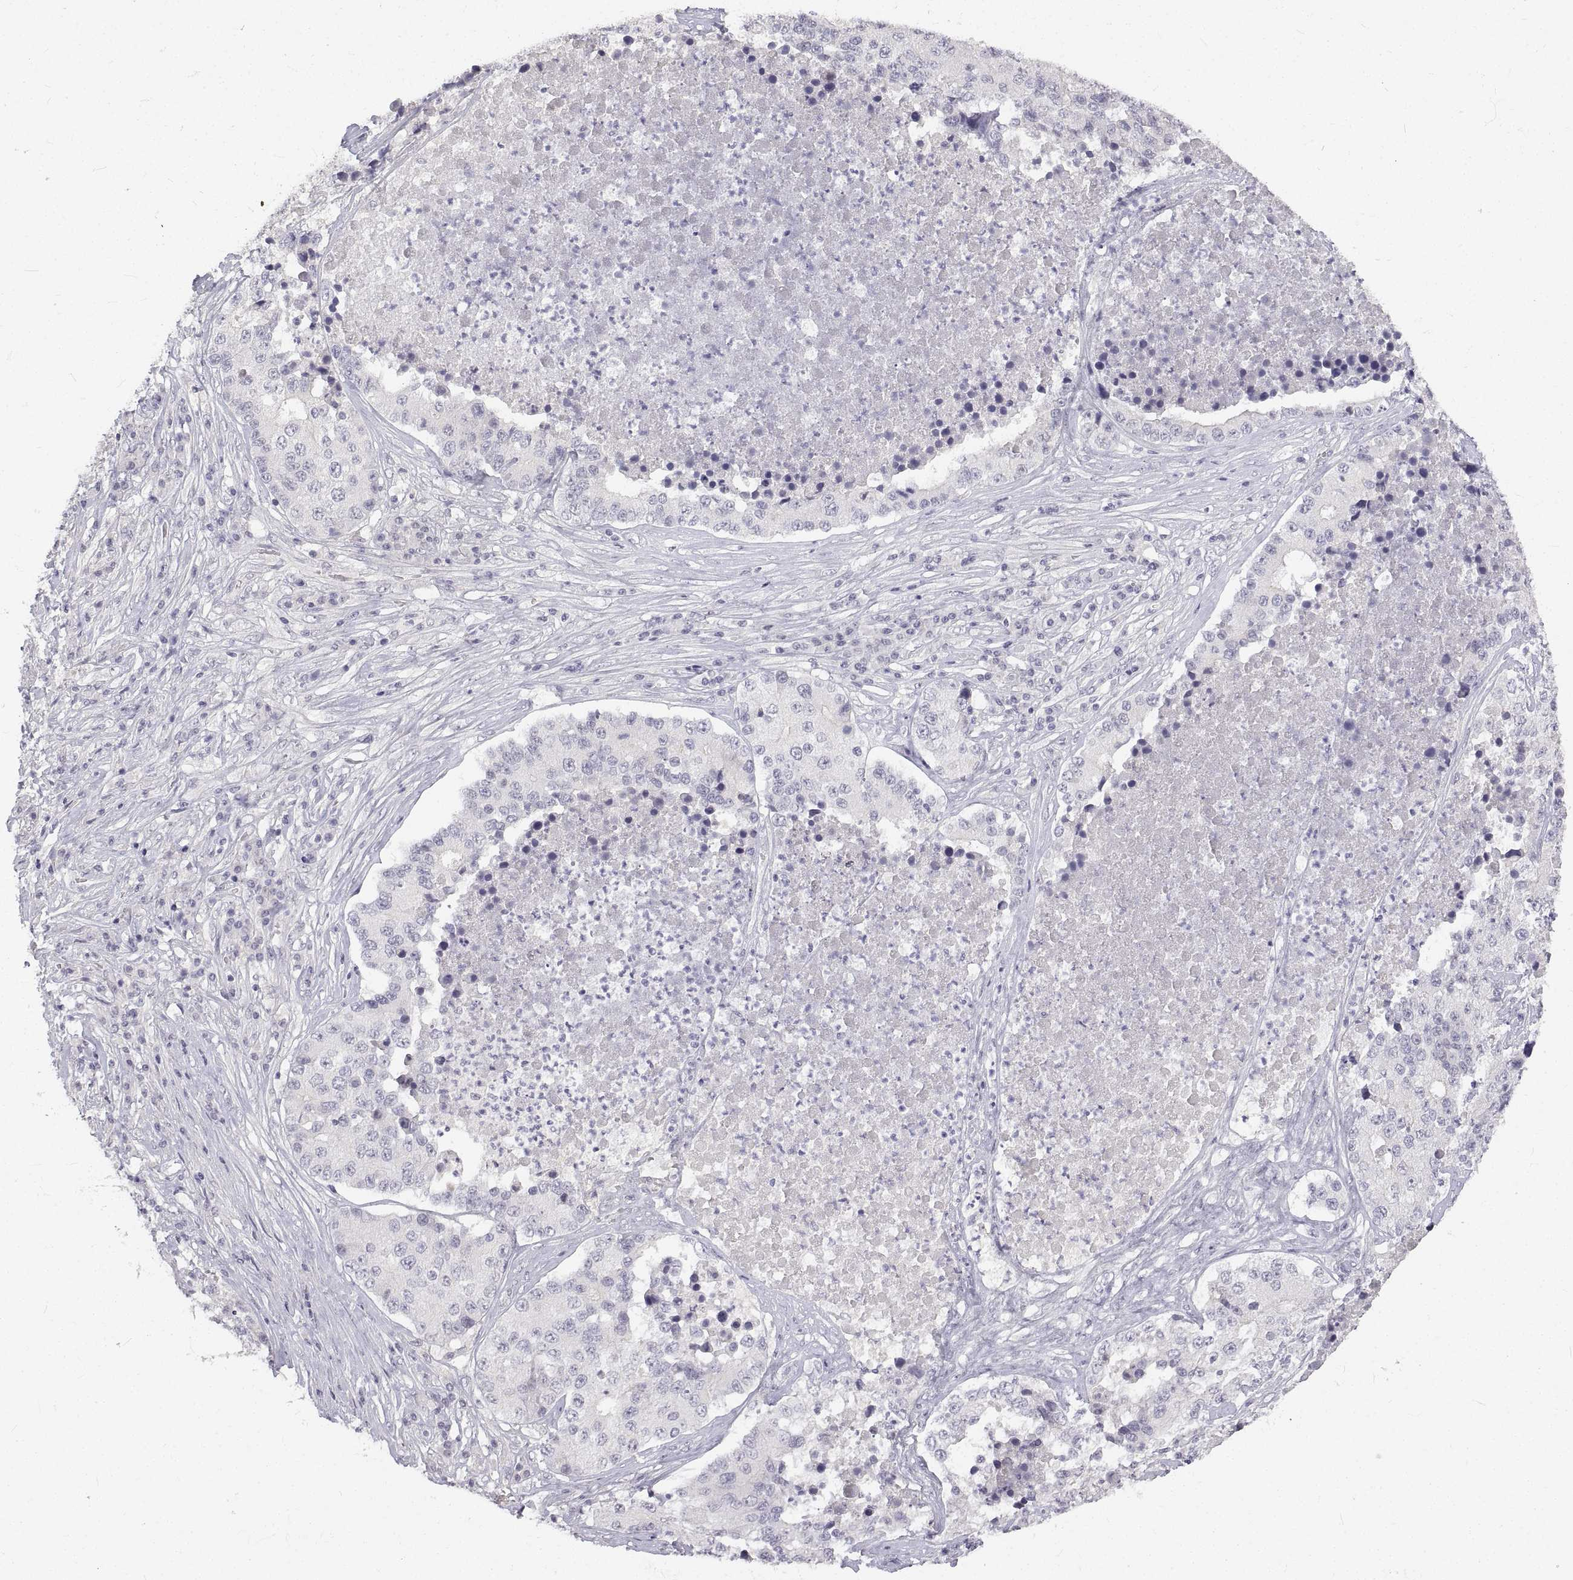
{"staining": {"intensity": "negative", "quantity": "none", "location": "none"}, "tissue": "stomach cancer", "cell_type": "Tumor cells", "image_type": "cancer", "snomed": [{"axis": "morphology", "description": "Adenocarcinoma, NOS"}, {"axis": "topography", "description": "Stomach"}], "caption": "High power microscopy photomicrograph of an immunohistochemistry (IHC) image of stomach cancer (adenocarcinoma), revealing no significant positivity in tumor cells.", "gene": "ANO2", "patient": {"sex": "male", "age": 71}}